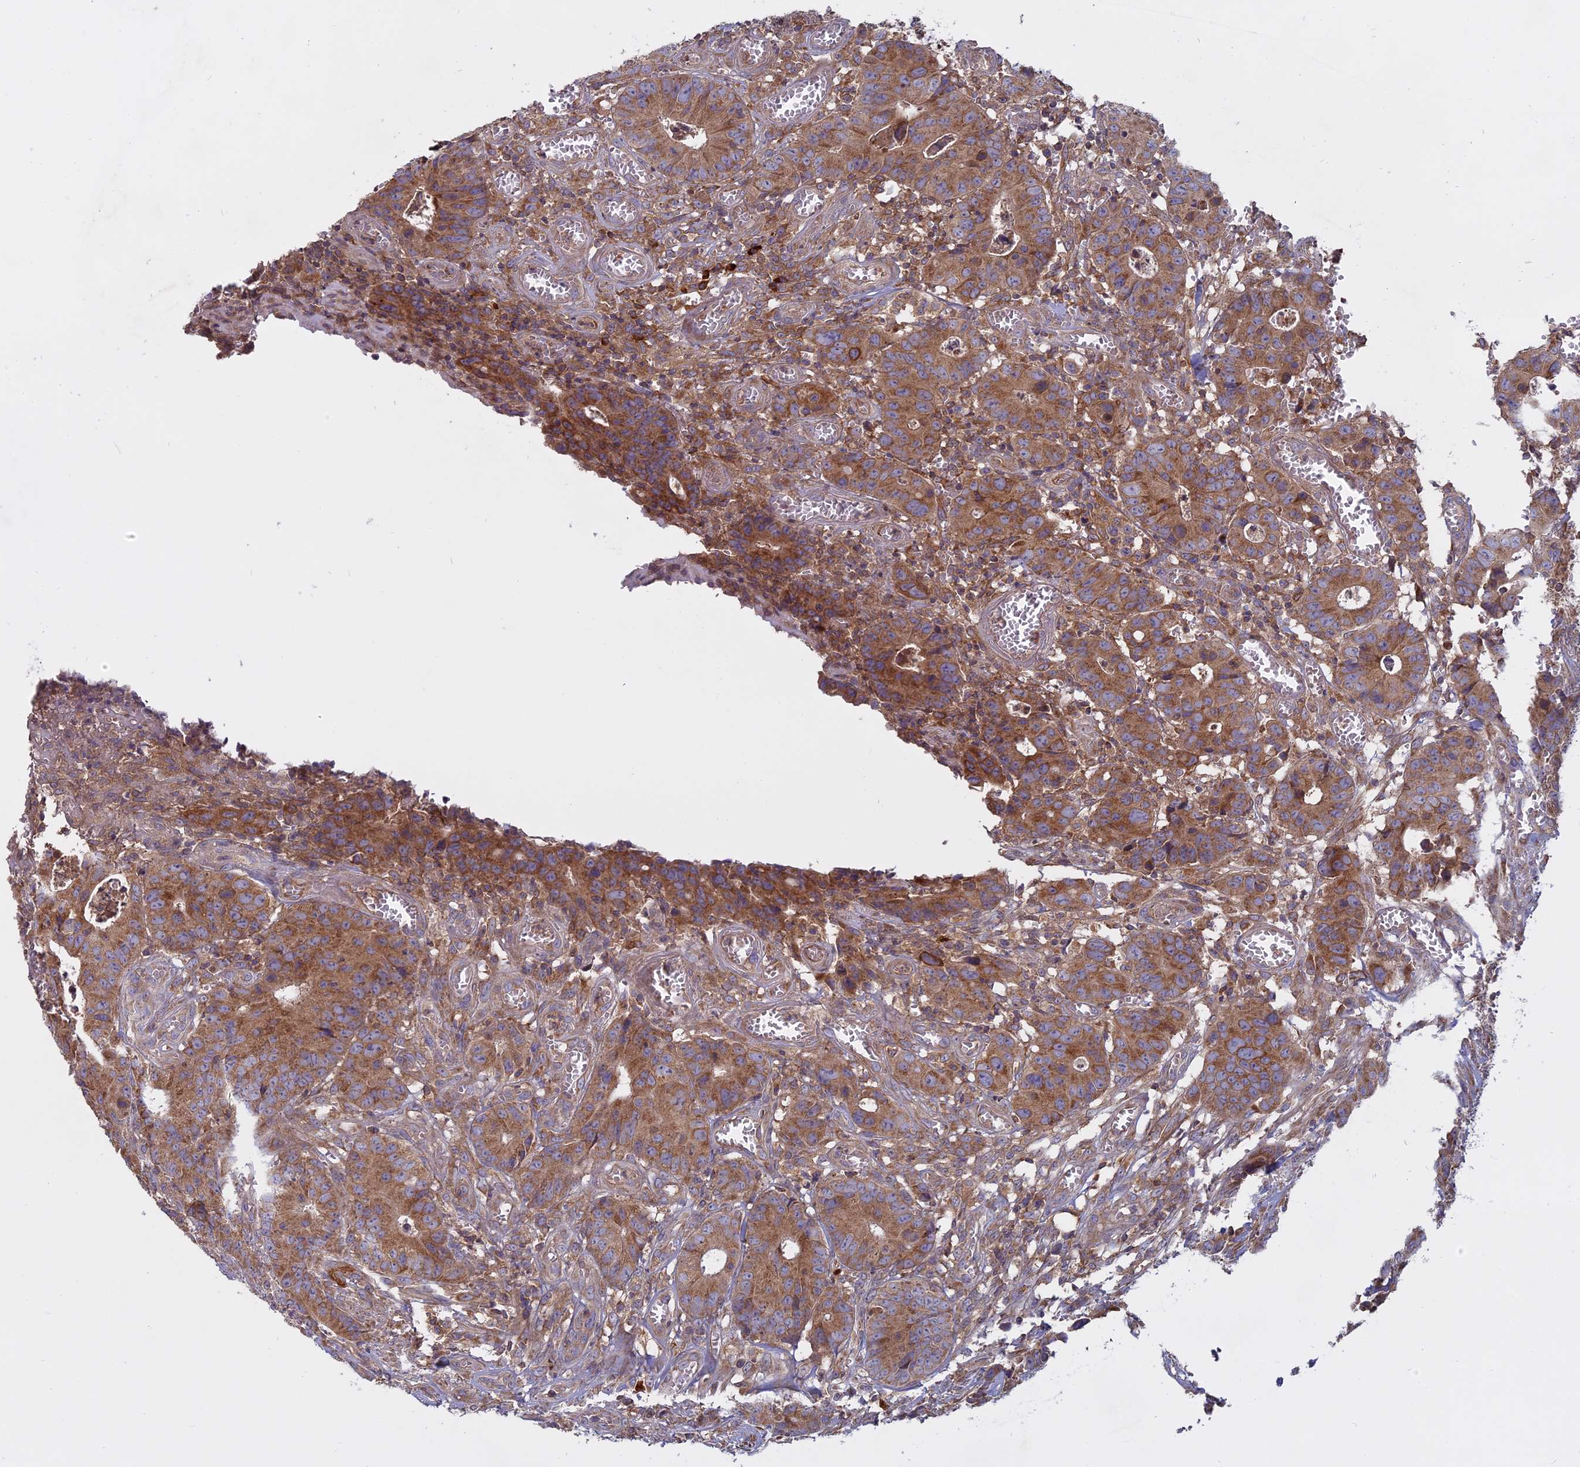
{"staining": {"intensity": "moderate", "quantity": ">75%", "location": "cytoplasmic/membranous"}, "tissue": "colorectal cancer", "cell_type": "Tumor cells", "image_type": "cancer", "snomed": [{"axis": "morphology", "description": "Adenocarcinoma, NOS"}, {"axis": "topography", "description": "Colon"}], "caption": "Protein analysis of adenocarcinoma (colorectal) tissue reveals moderate cytoplasmic/membranous staining in approximately >75% of tumor cells. Nuclei are stained in blue.", "gene": "TMEM208", "patient": {"sex": "female", "age": 57}}